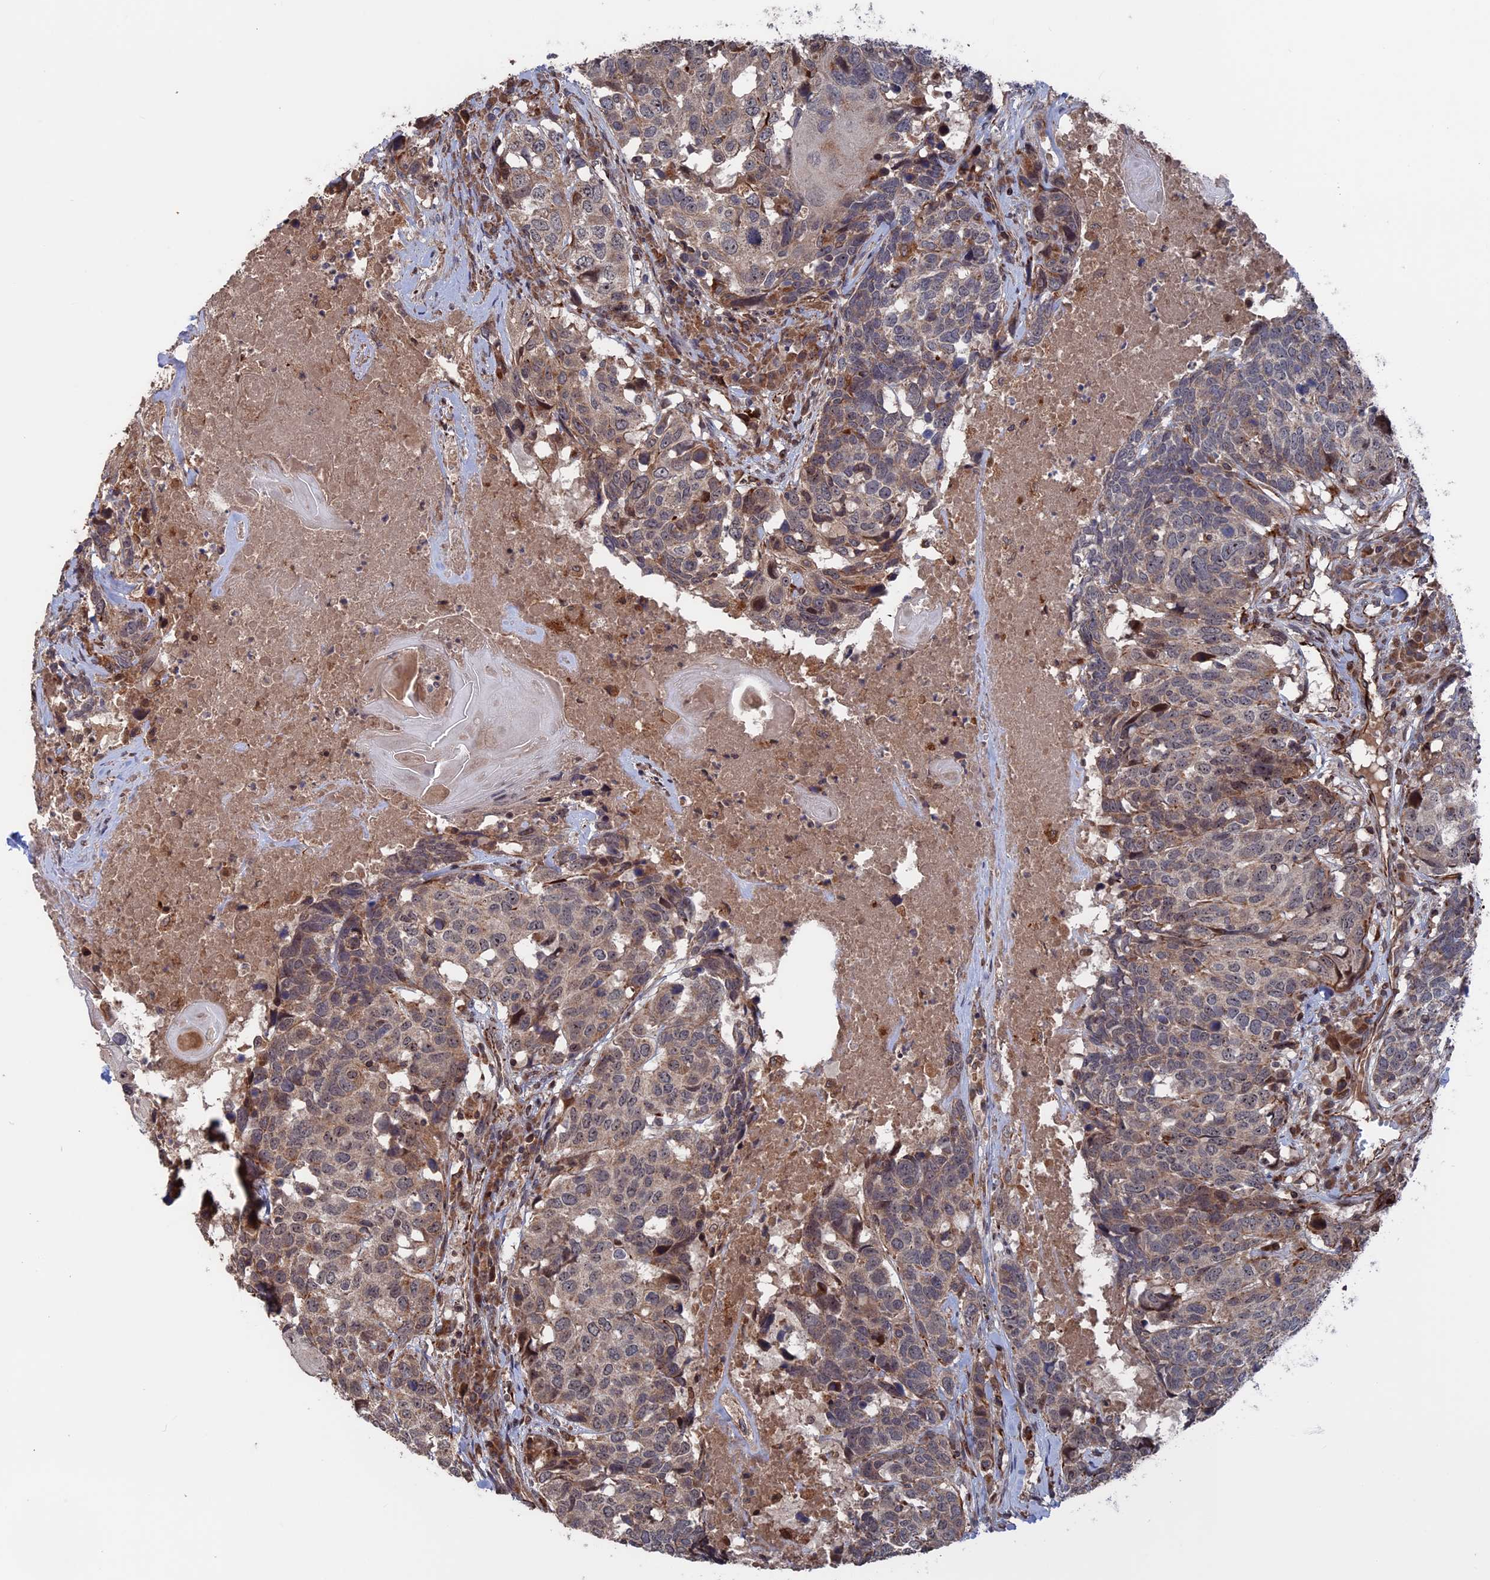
{"staining": {"intensity": "weak", "quantity": "25%-75%", "location": "cytoplasmic/membranous"}, "tissue": "head and neck cancer", "cell_type": "Tumor cells", "image_type": "cancer", "snomed": [{"axis": "morphology", "description": "Squamous cell carcinoma, NOS"}, {"axis": "topography", "description": "Head-Neck"}], "caption": "Protein expression analysis of human squamous cell carcinoma (head and neck) reveals weak cytoplasmic/membranous positivity in about 25%-75% of tumor cells.", "gene": "PLA2G15", "patient": {"sex": "male", "age": 66}}